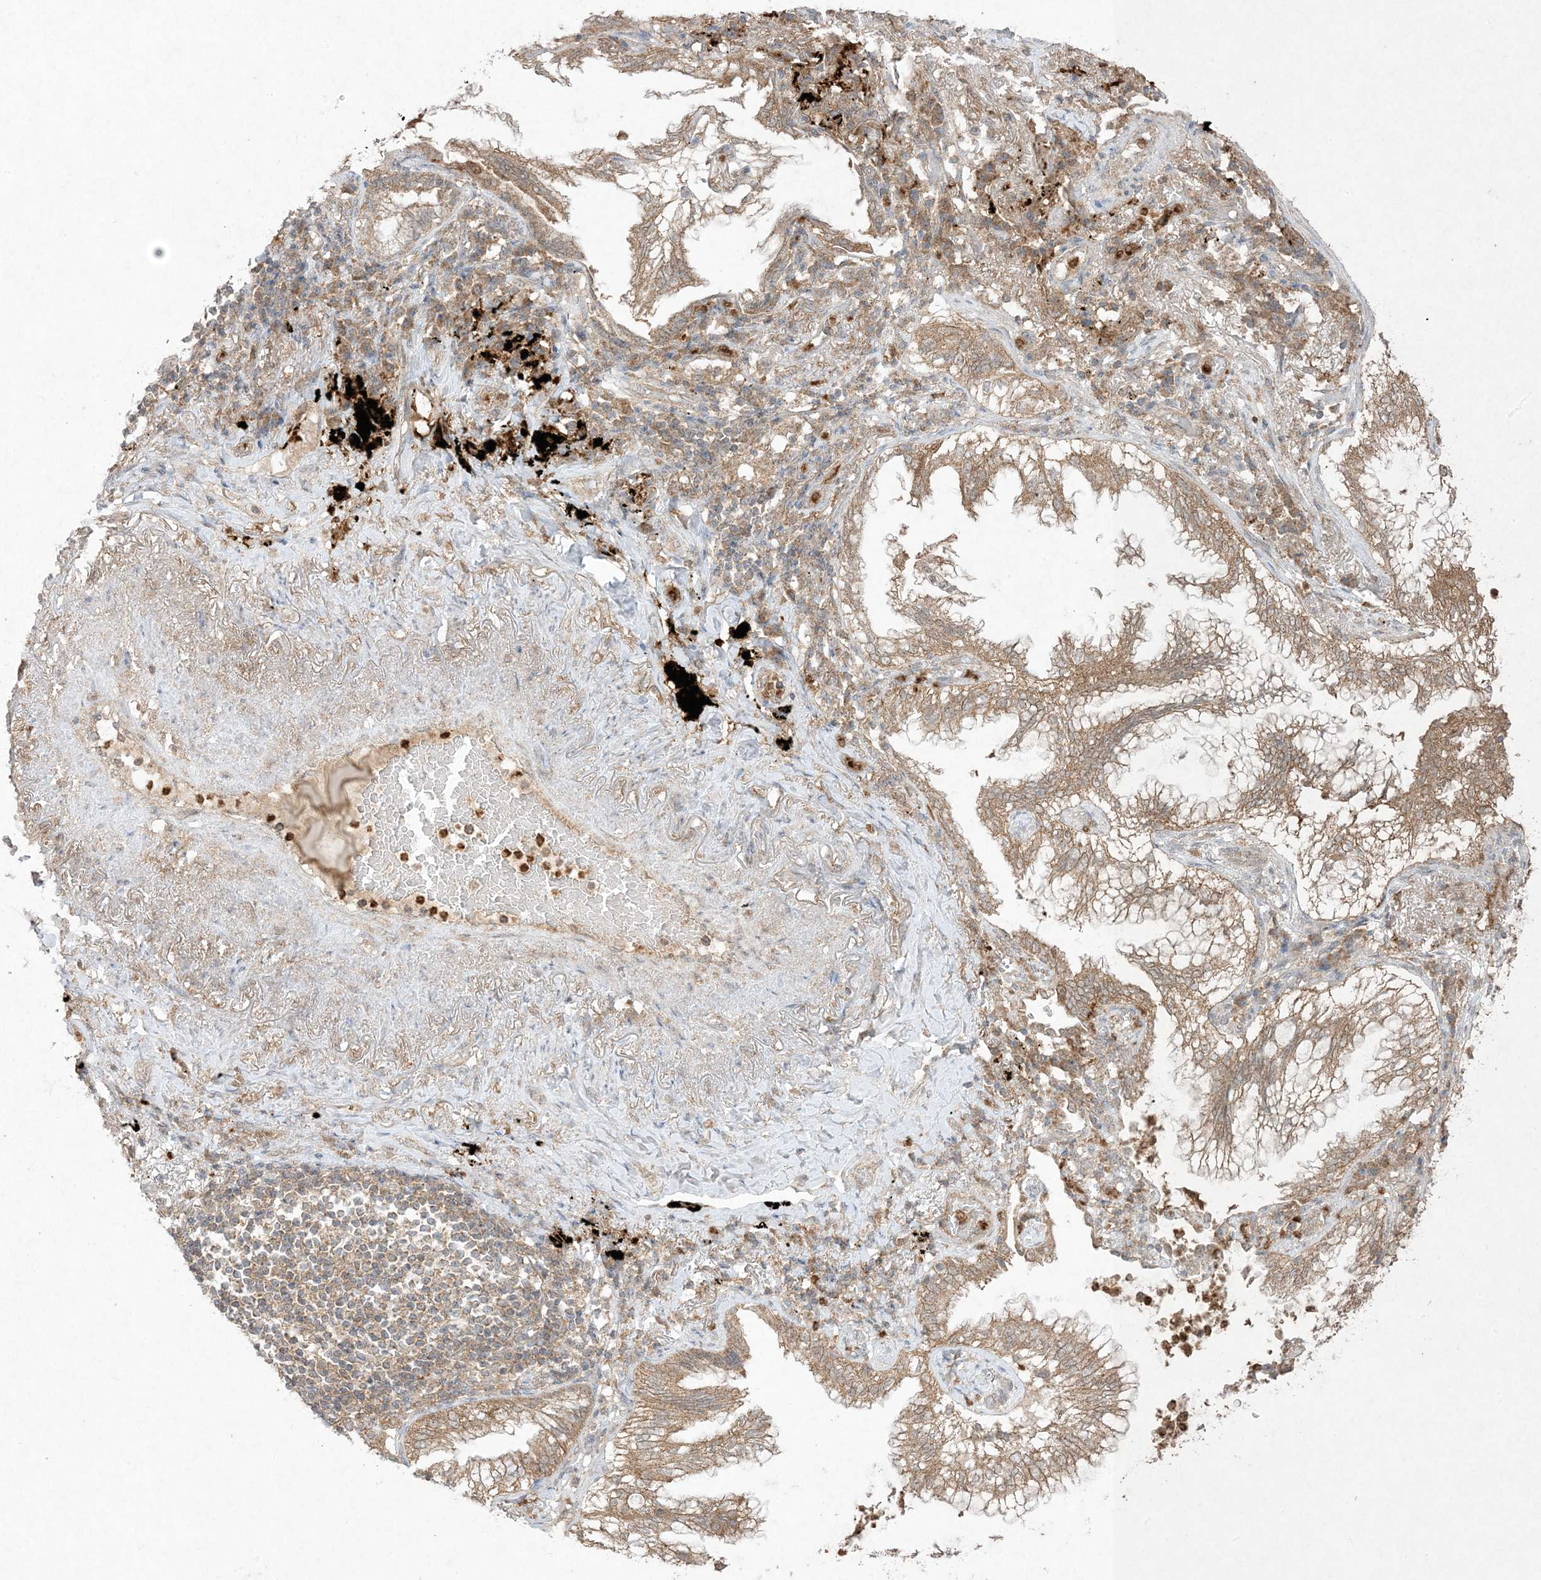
{"staining": {"intensity": "moderate", "quantity": ">75%", "location": "cytoplasmic/membranous"}, "tissue": "lung cancer", "cell_type": "Tumor cells", "image_type": "cancer", "snomed": [{"axis": "morphology", "description": "Adenocarcinoma, NOS"}, {"axis": "topography", "description": "Lung"}], "caption": "The histopathology image demonstrates immunohistochemical staining of lung cancer. There is moderate cytoplasmic/membranous expression is appreciated in about >75% of tumor cells.", "gene": "UBE2C", "patient": {"sex": "female", "age": 70}}